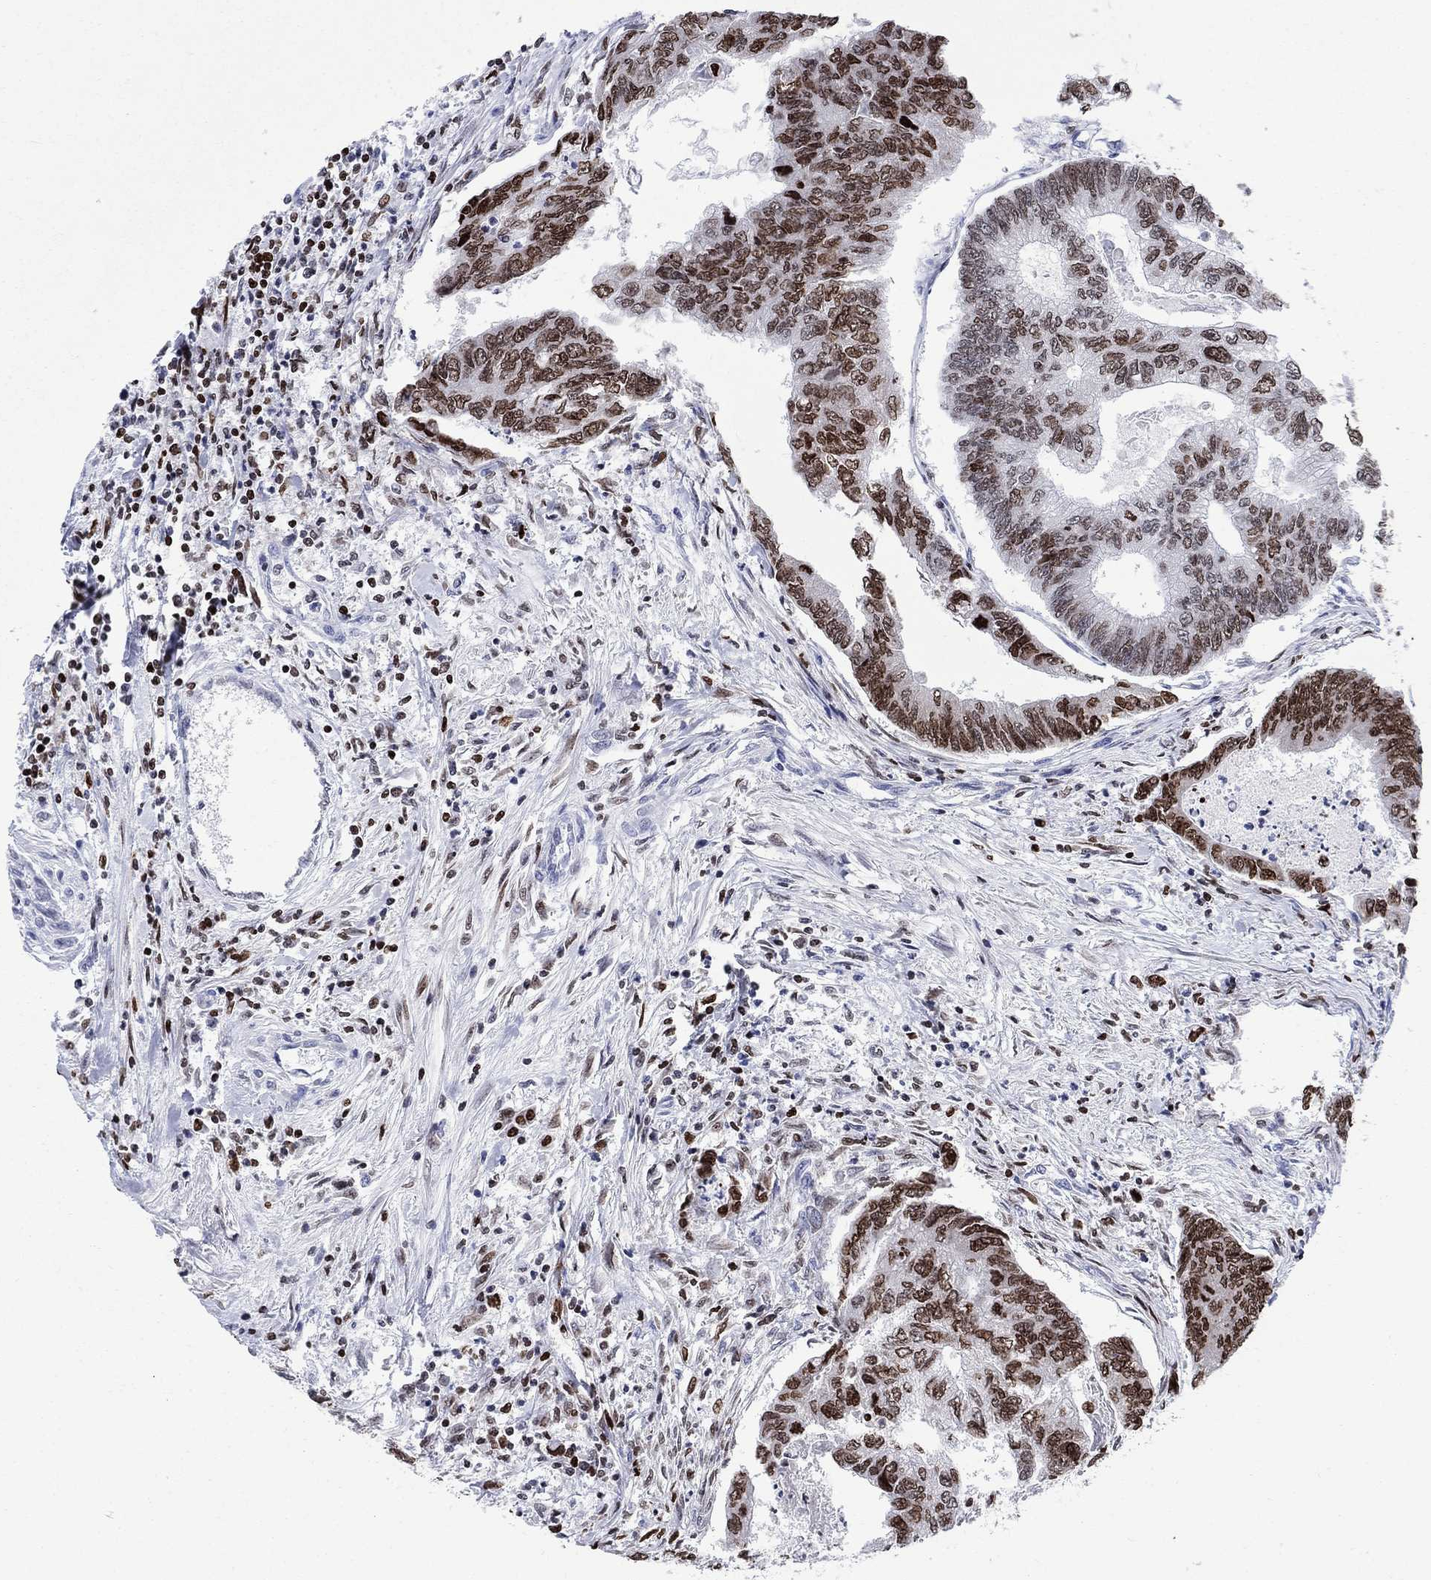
{"staining": {"intensity": "strong", "quantity": "25%-75%", "location": "nuclear"}, "tissue": "colorectal cancer", "cell_type": "Tumor cells", "image_type": "cancer", "snomed": [{"axis": "morphology", "description": "Adenocarcinoma, NOS"}, {"axis": "topography", "description": "Colon"}], "caption": "Strong nuclear expression for a protein is present in approximately 25%-75% of tumor cells of adenocarcinoma (colorectal) using immunohistochemistry (IHC).", "gene": "HMGA1", "patient": {"sex": "female", "age": 65}}